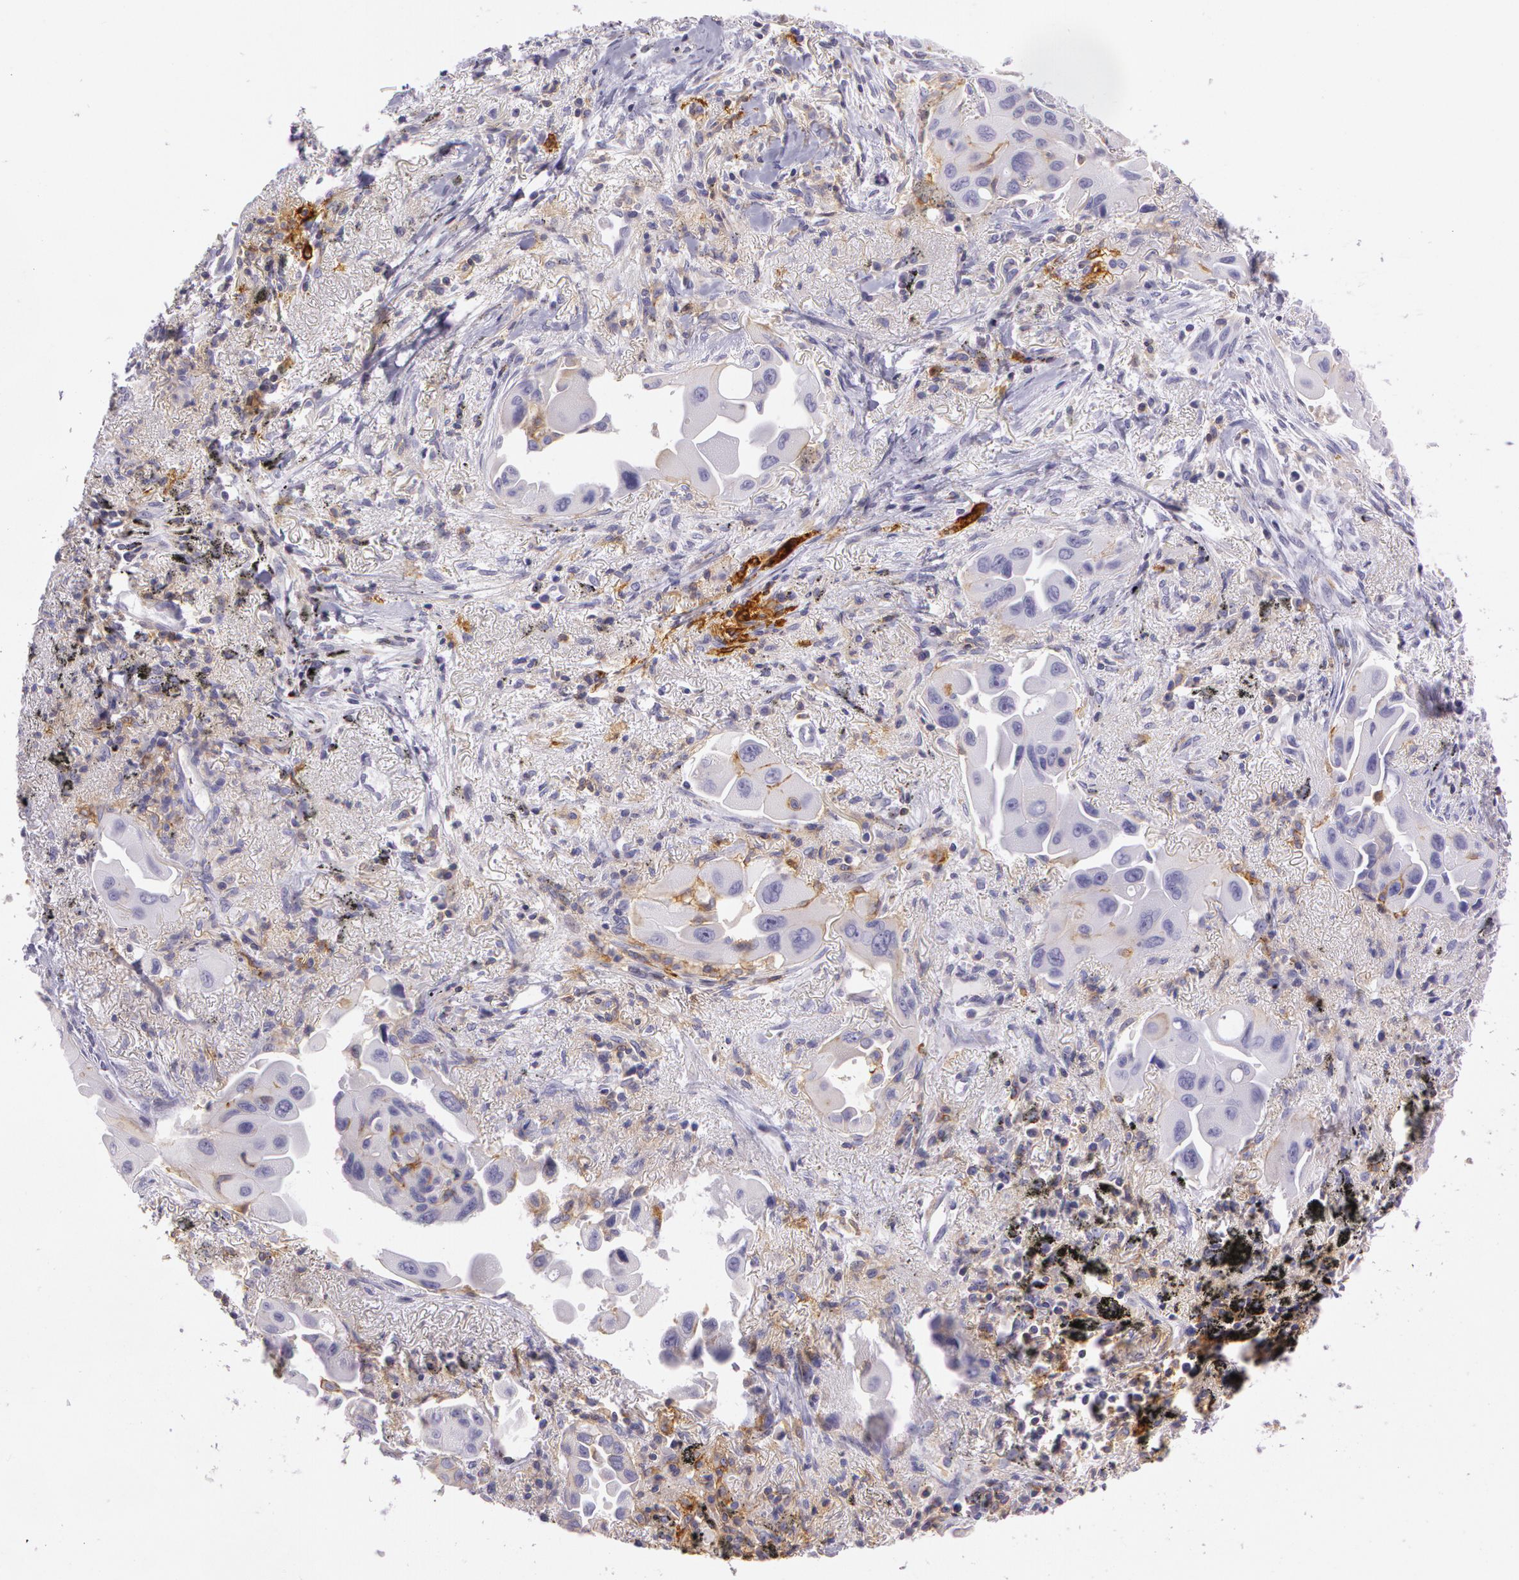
{"staining": {"intensity": "weak", "quantity": "25%-75%", "location": "cytoplasmic/membranous"}, "tissue": "lung cancer", "cell_type": "Tumor cells", "image_type": "cancer", "snomed": [{"axis": "morphology", "description": "Adenocarcinoma, NOS"}, {"axis": "topography", "description": "Lung"}], "caption": "Immunohistochemical staining of human lung cancer reveals low levels of weak cytoplasmic/membranous staining in approximately 25%-75% of tumor cells.", "gene": "LY75", "patient": {"sex": "male", "age": 68}}